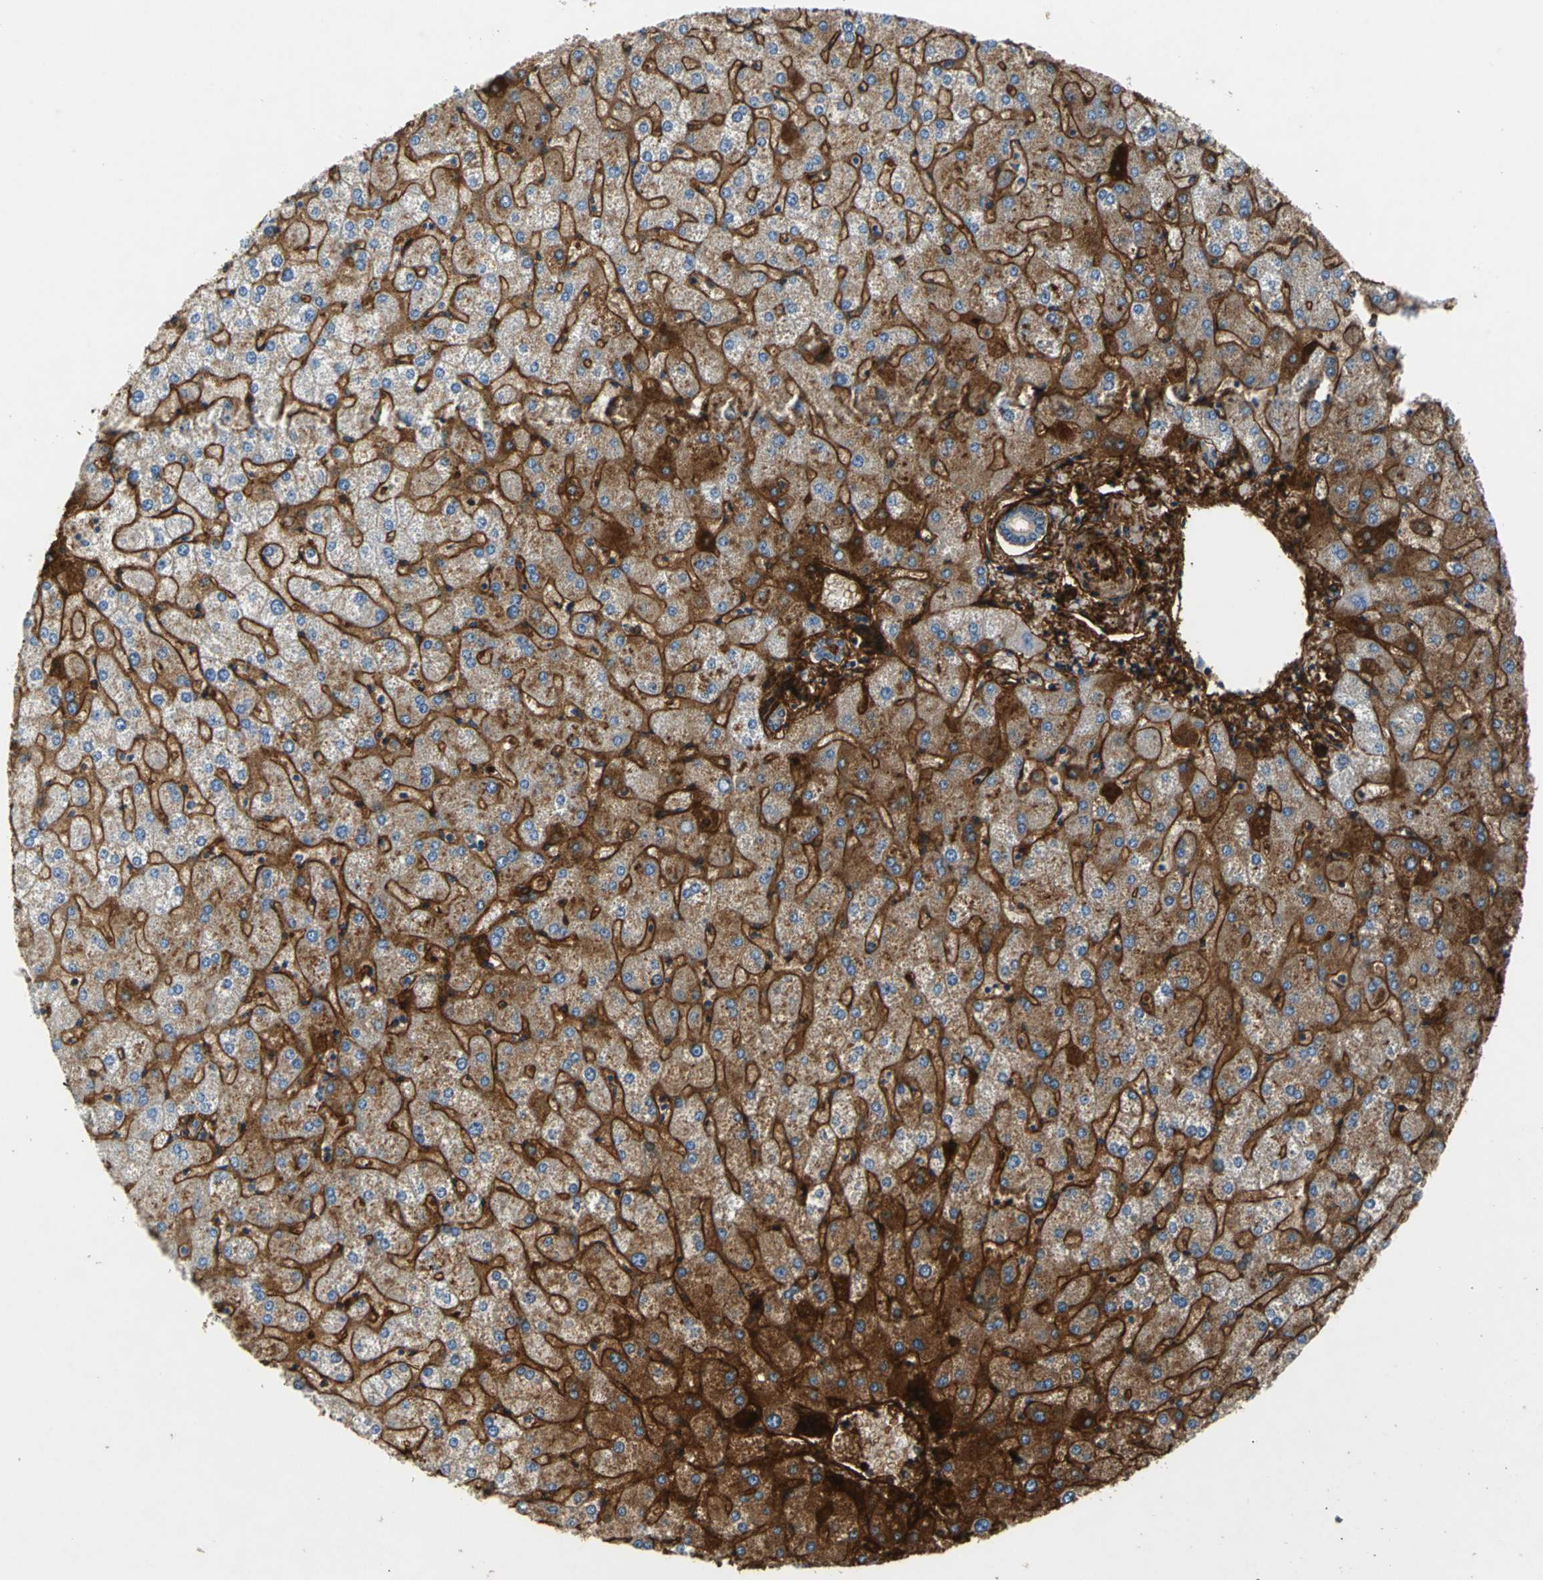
{"staining": {"intensity": "negative", "quantity": "none", "location": "none"}, "tissue": "liver", "cell_type": "Cholangiocytes", "image_type": "normal", "snomed": [{"axis": "morphology", "description": "Normal tissue, NOS"}, {"axis": "topography", "description": "Liver"}], "caption": "An IHC photomicrograph of unremarkable liver is shown. There is no staining in cholangiocytes of liver.", "gene": "EFNB3", "patient": {"sex": "female", "age": 32}}